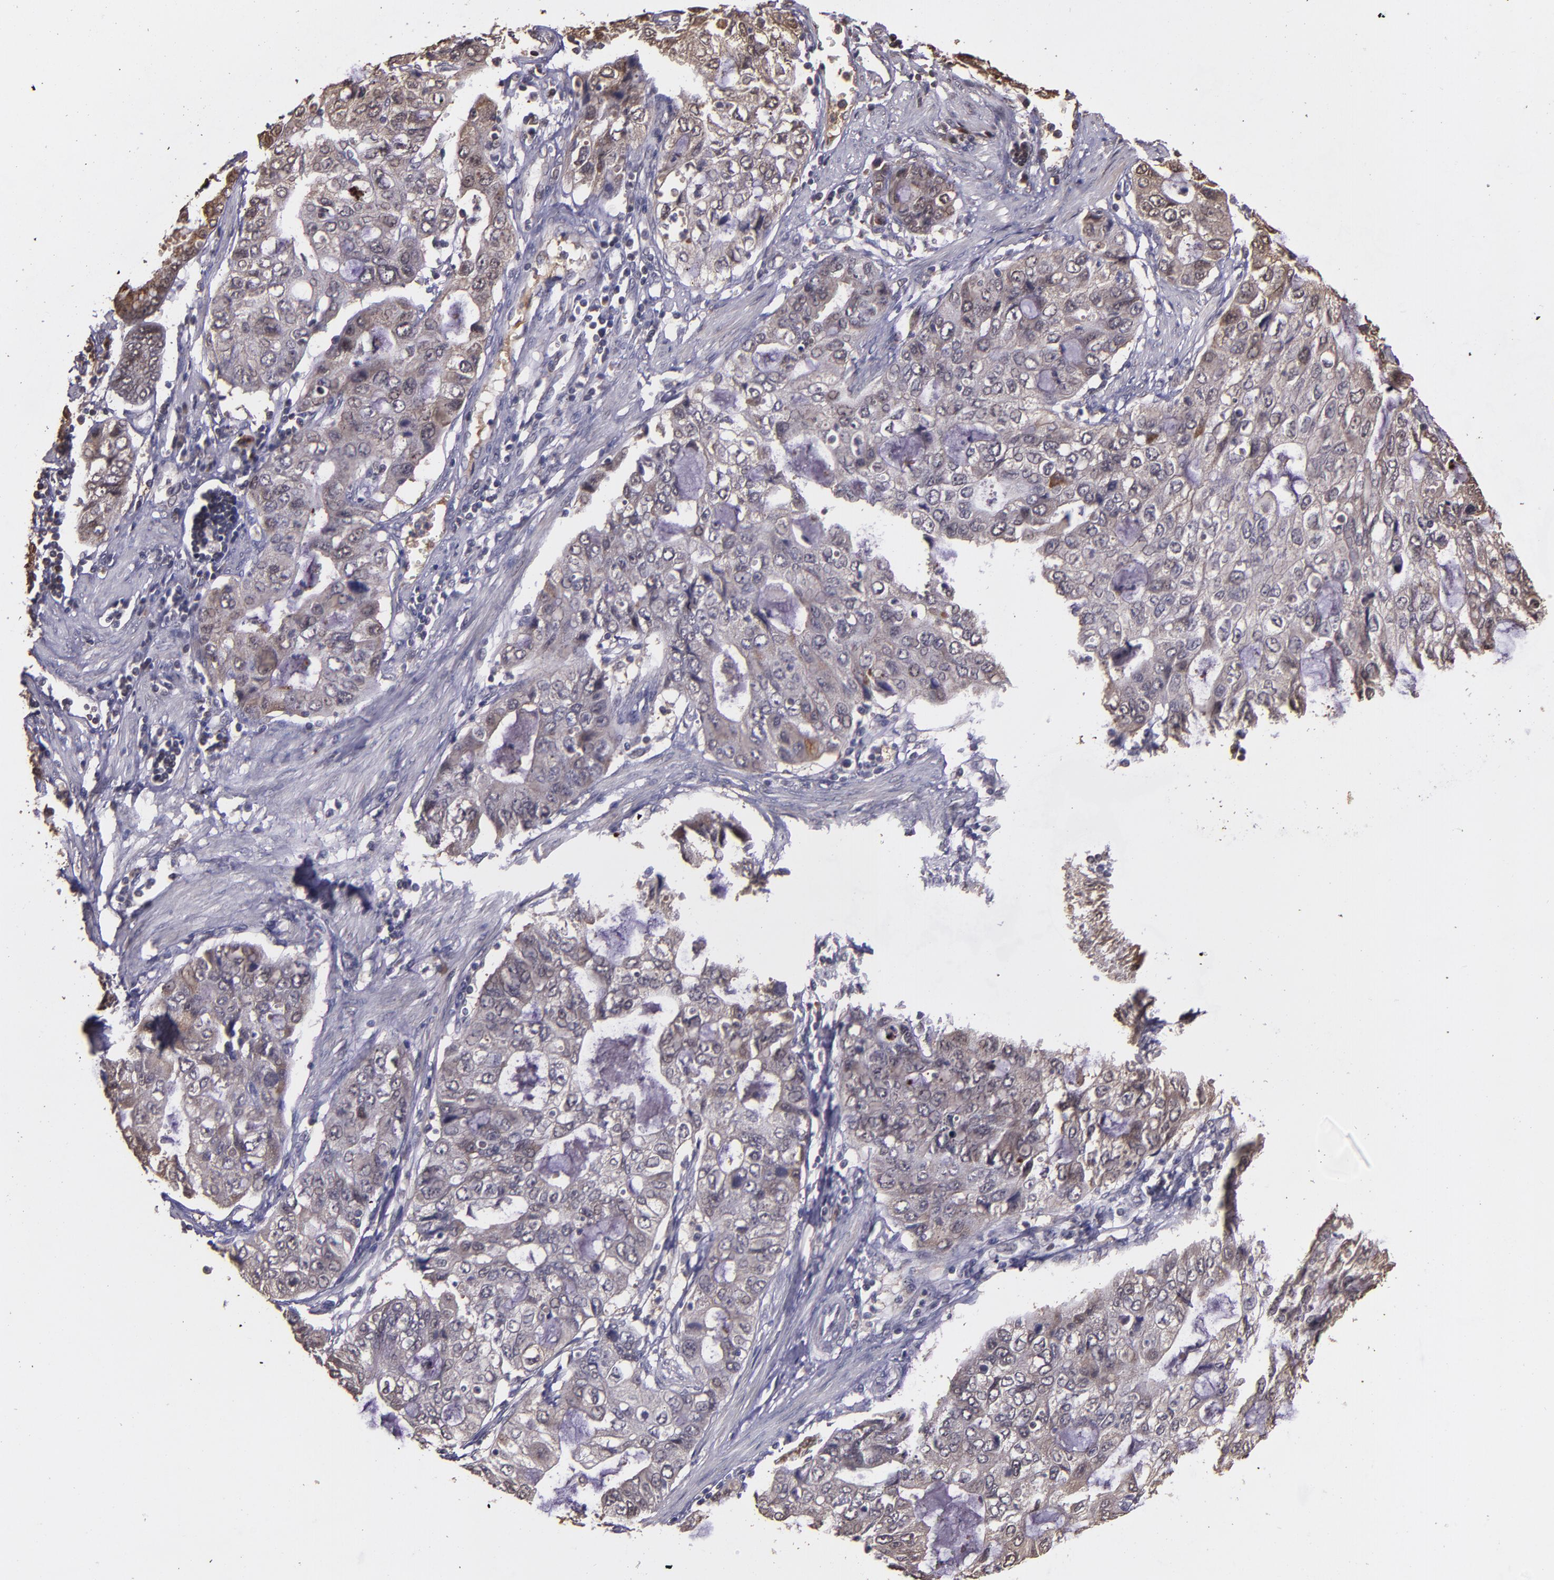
{"staining": {"intensity": "weak", "quantity": "25%-75%", "location": "cytoplasmic/membranous,nuclear"}, "tissue": "stomach cancer", "cell_type": "Tumor cells", "image_type": "cancer", "snomed": [{"axis": "morphology", "description": "Adenocarcinoma, NOS"}, {"axis": "topography", "description": "Stomach, upper"}], "caption": "A brown stain labels weak cytoplasmic/membranous and nuclear staining of a protein in human stomach cancer (adenocarcinoma) tumor cells. Nuclei are stained in blue.", "gene": "SERPINF2", "patient": {"sex": "female", "age": 52}}